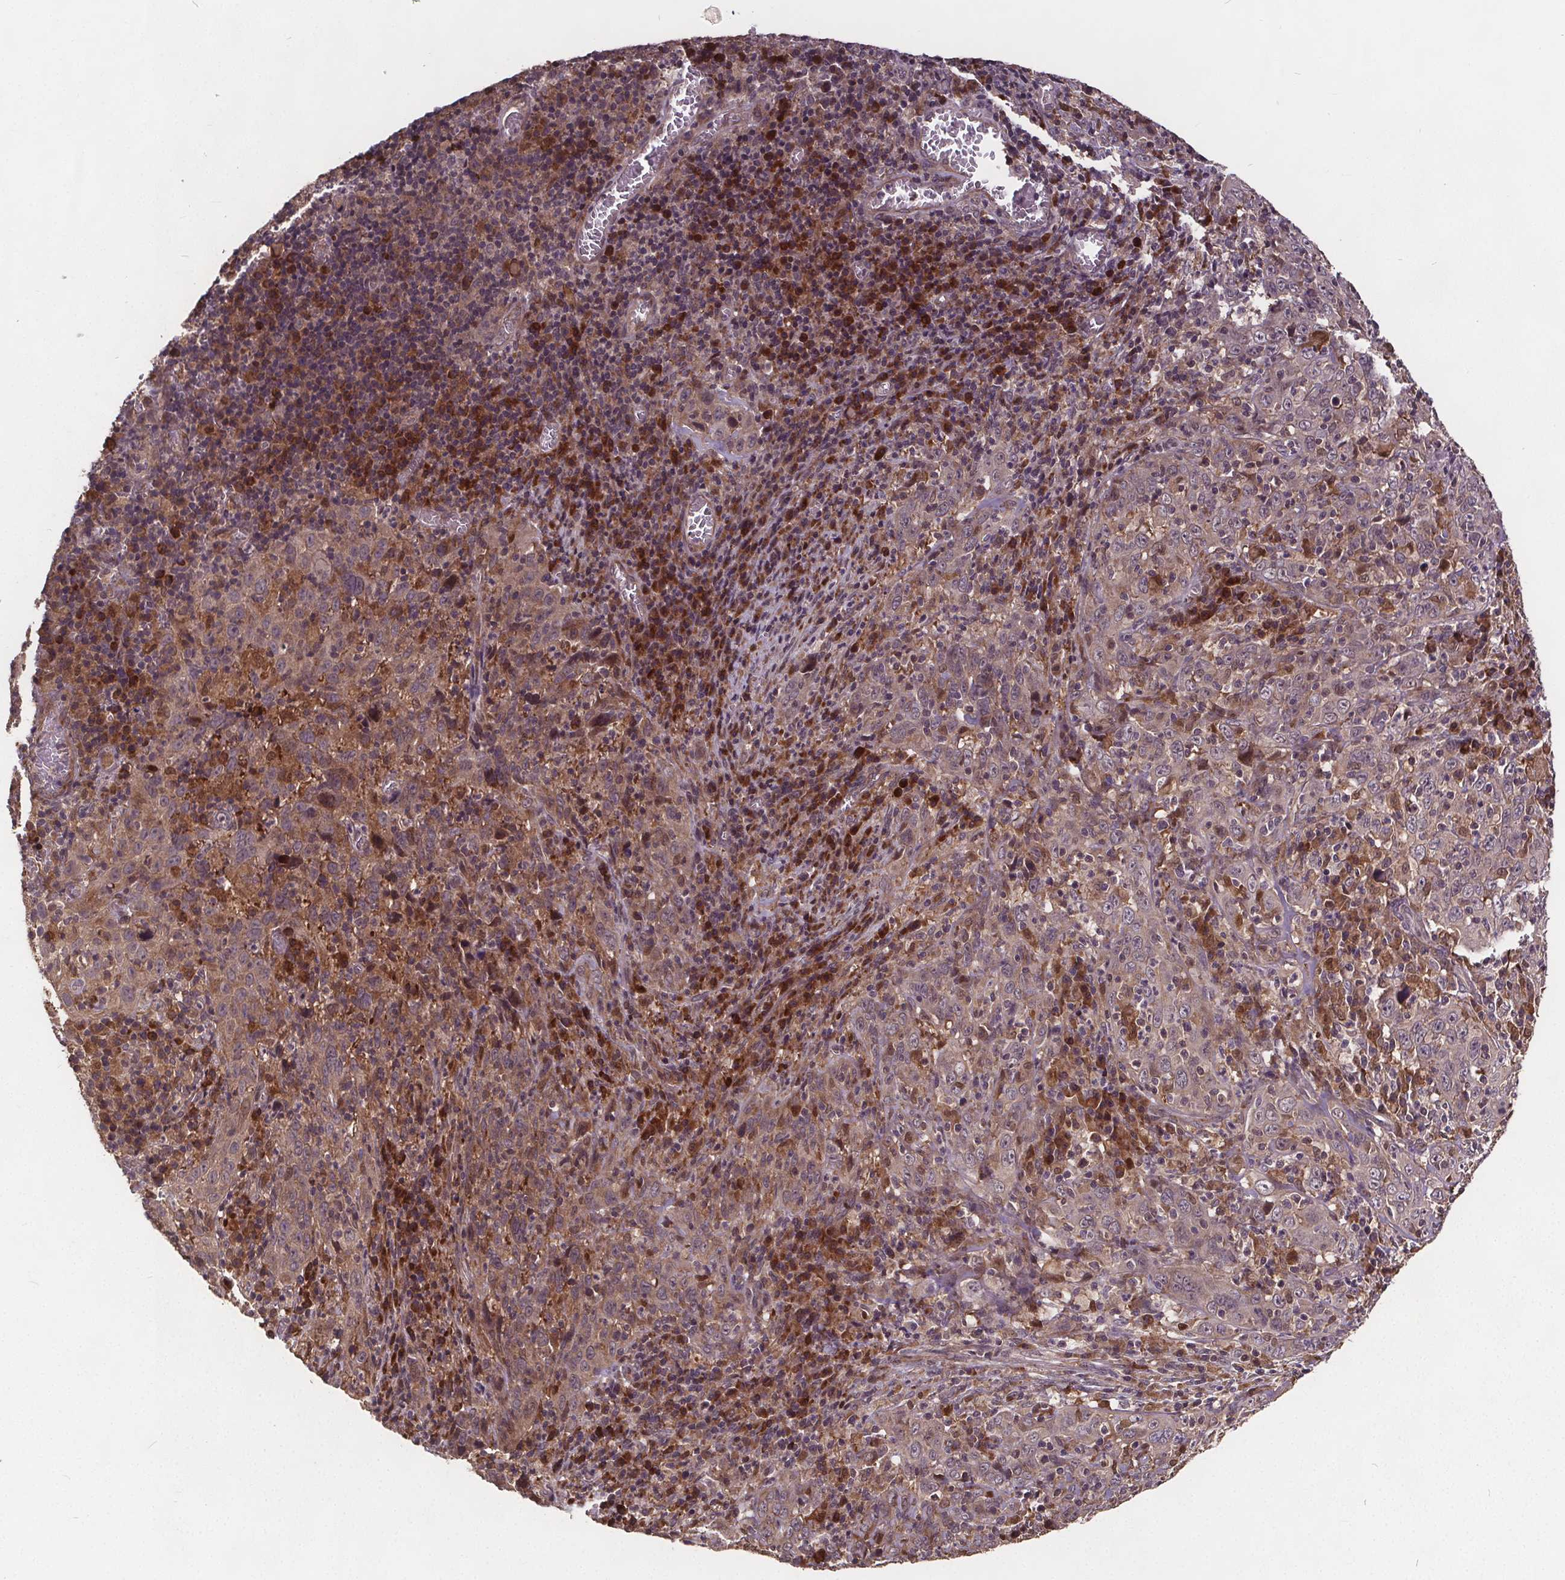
{"staining": {"intensity": "negative", "quantity": "none", "location": "none"}, "tissue": "cervical cancer", "cell_type": "Tumor cells", "image_type": "cancer", "snomed": [{"axis": "morphology", "description": "Squamous cell carcinoma, NOS"}, {"axis": "topography", "description": "Cervix"}], "caption": "High magnification brightfield microscopy of squamous cell carcinoma (cervical) stained with DAB (brown) and counterstained with hematoxylin (blue): tumor cells show no significant expression. (IHC, brightfield microscopy, high magnification).", "gene": "USP9X", "patient": {"sex": "female", "age": 46}}